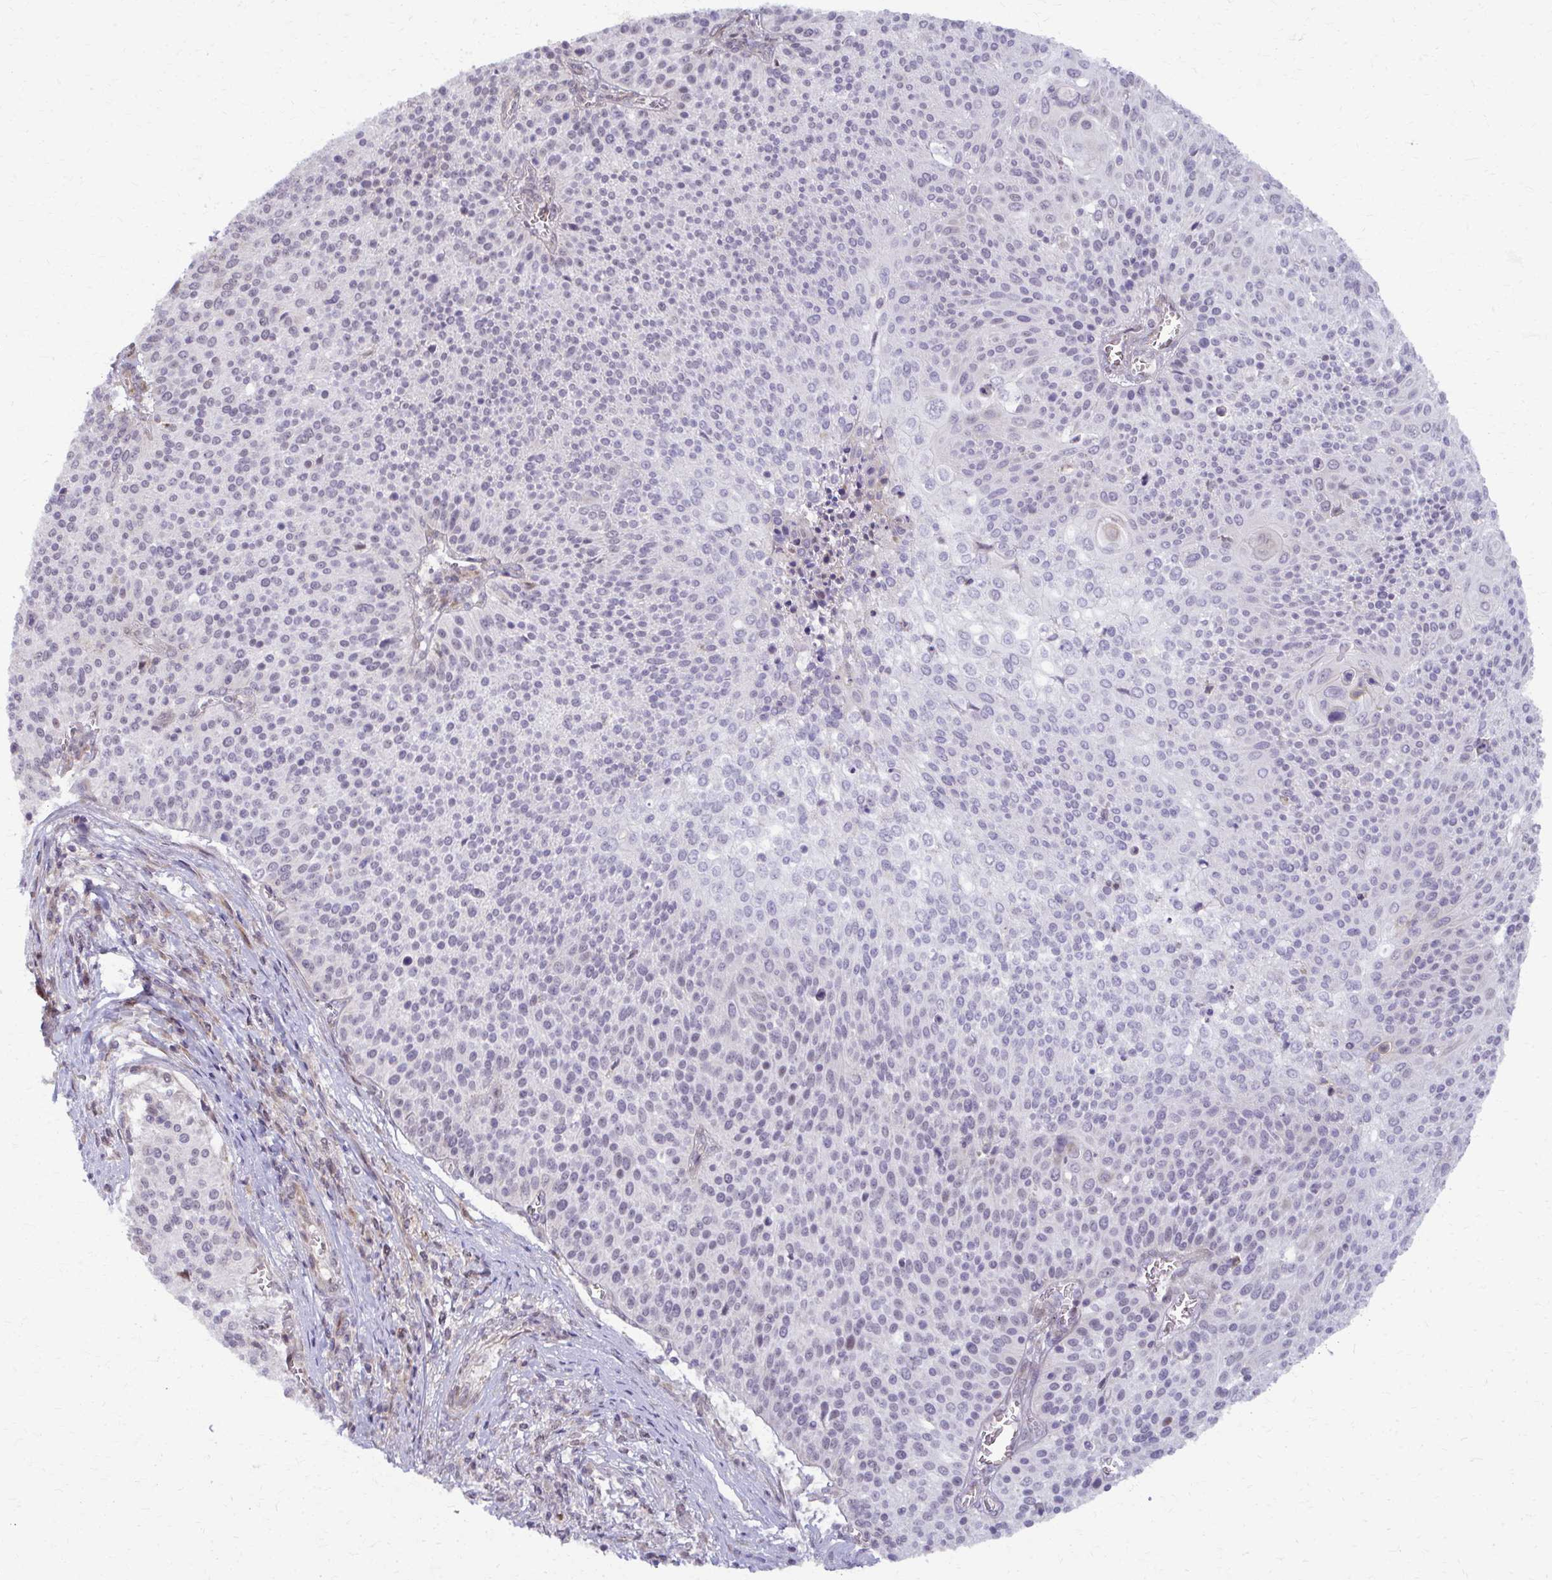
{"staining": {"intensity": "weak", "quantity": "<25%", "location": "nuclear"}, "tissue": "cervical cancer", "cell_type": "Tumor cells", "image_type": "cancer", "snomed": [{"axis": "morphology", "description": "Squamous cell carcinoma, NOS"}, {"axis": "topography", "description": "Cervix"}], "caption": "An immunohistochemistry (IHC) photomicrograph of cervical cancer is shown. There is no staining in tumor cells of cervical cancer. The staining is performed using DAB brown chromogen with nuclei counter-stained in using hematoxylin.", "gene": "MAF1", "patient": {"sex": "female", "age": 31}}